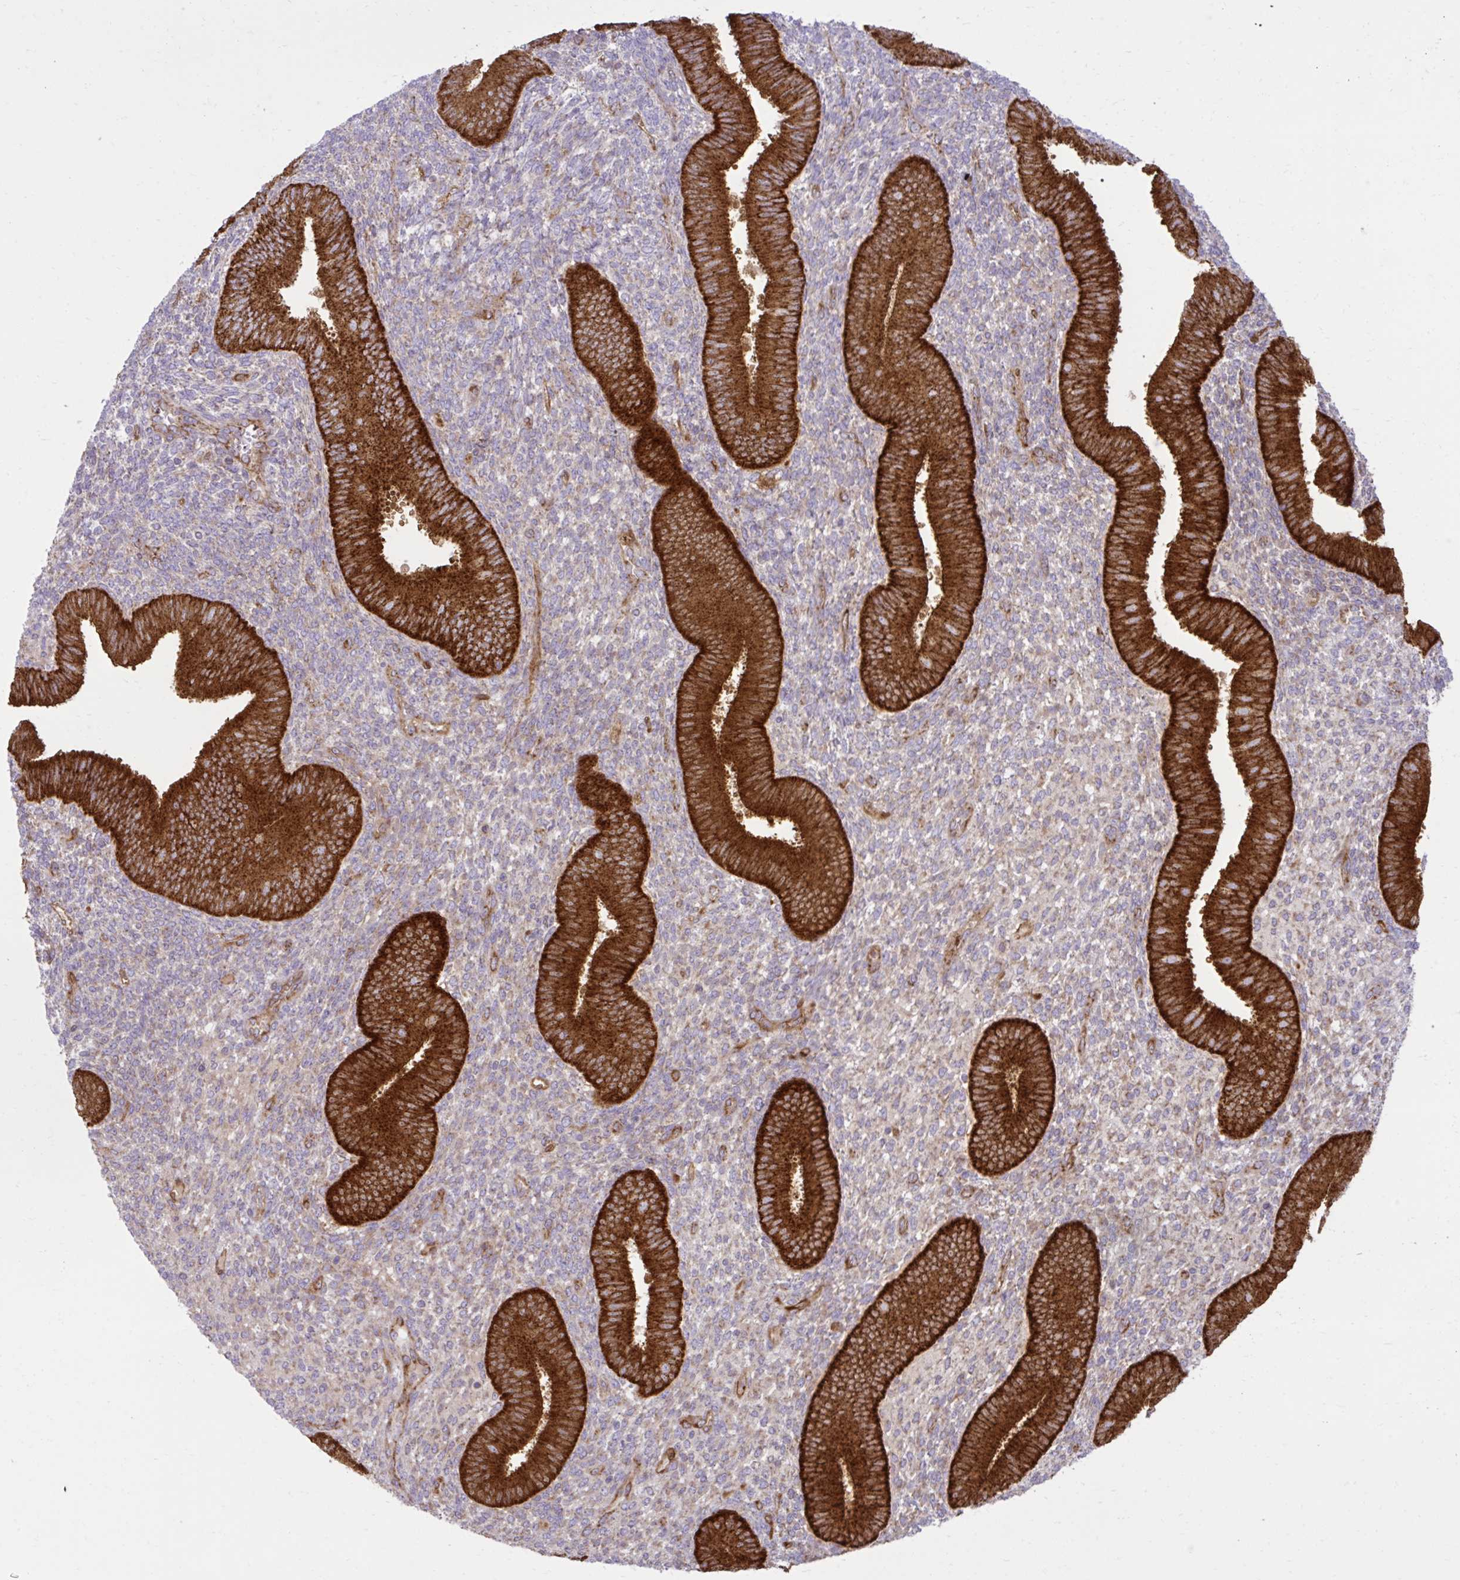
{"staining": {"intensity": "negative", "quantity": "none", "location": "none"}, "tissue": "endometrium", "cell_type": "Cells in endometrial stroma", "image_type": "normal", "snomed": [{"axis": "morphology", "description": "Normal tissue, NOS"}, {"axis": "topography", "description": "Endometrium"}], "caption": "IHC histopathology image of normal human endometrium stained for a protein (brown), which reveals no positivity in cells in endometrial stroma.", "gene": "LIMS1", "patient": {"sex": "female", "age": 39}}